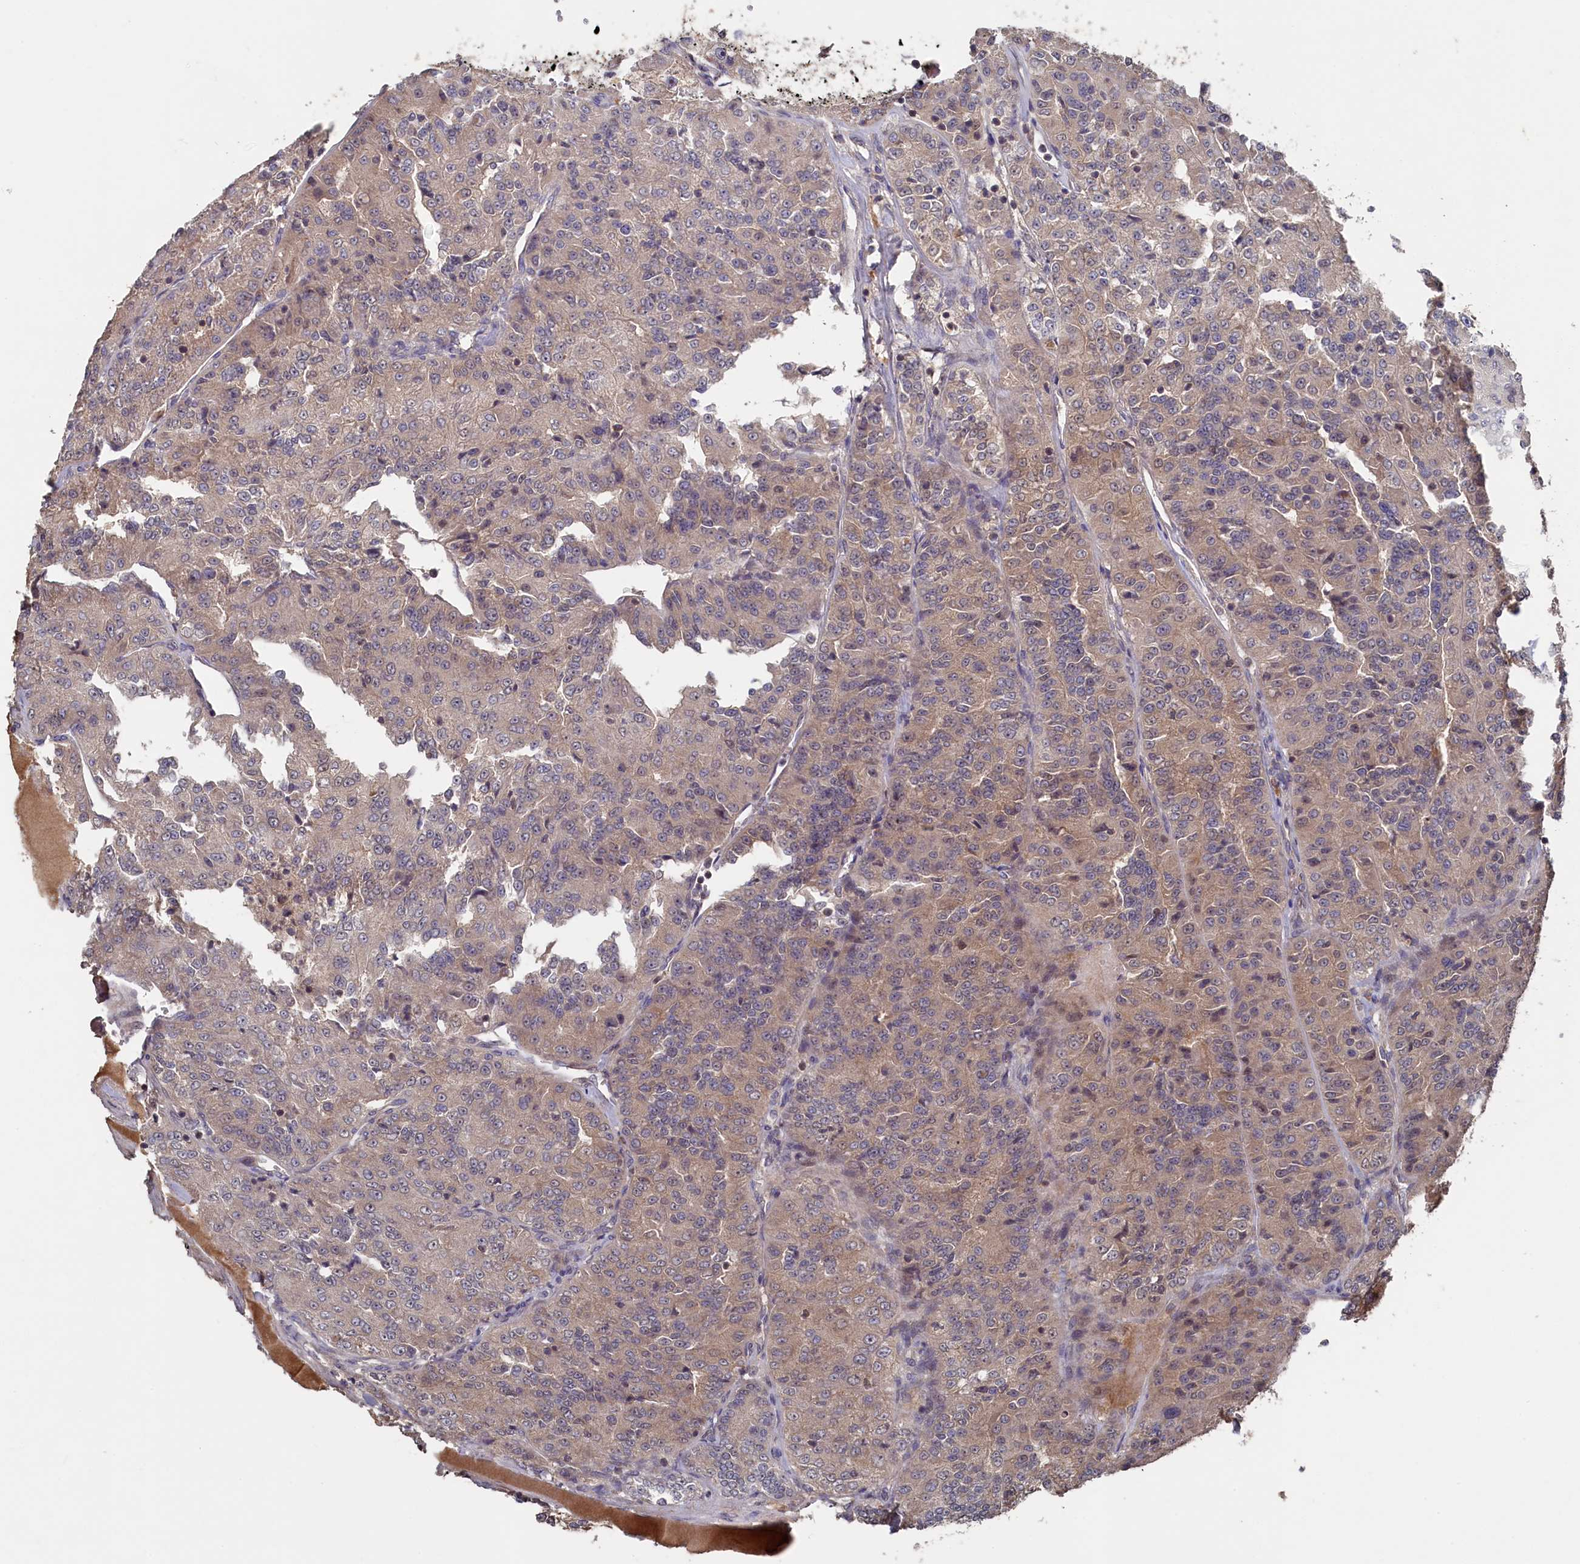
{"staining": {"intensity": "weak", "quantity": "25%-75%", "location": "cytoplasmic/membranous"}, "tissue": "renal cancer", "cell_type": "Tumor cells", "image_type": "cancer", "snomed": [{"axis": "morphology", "description": "Adenocarcinoma, NOS"}, {"axis": "topography", "description": "Kidney"}], "caption": "Renal adenocarcinoma stained for a protein displays weak cytoplasmic/membranous positivity in tumor cells. (DAB (3,3'-diaminobenzidine) = brown stain, brightfield microscopy at high magnification).", "gene": "TMC5", "patient": {"sex": "female", "age": 63}}